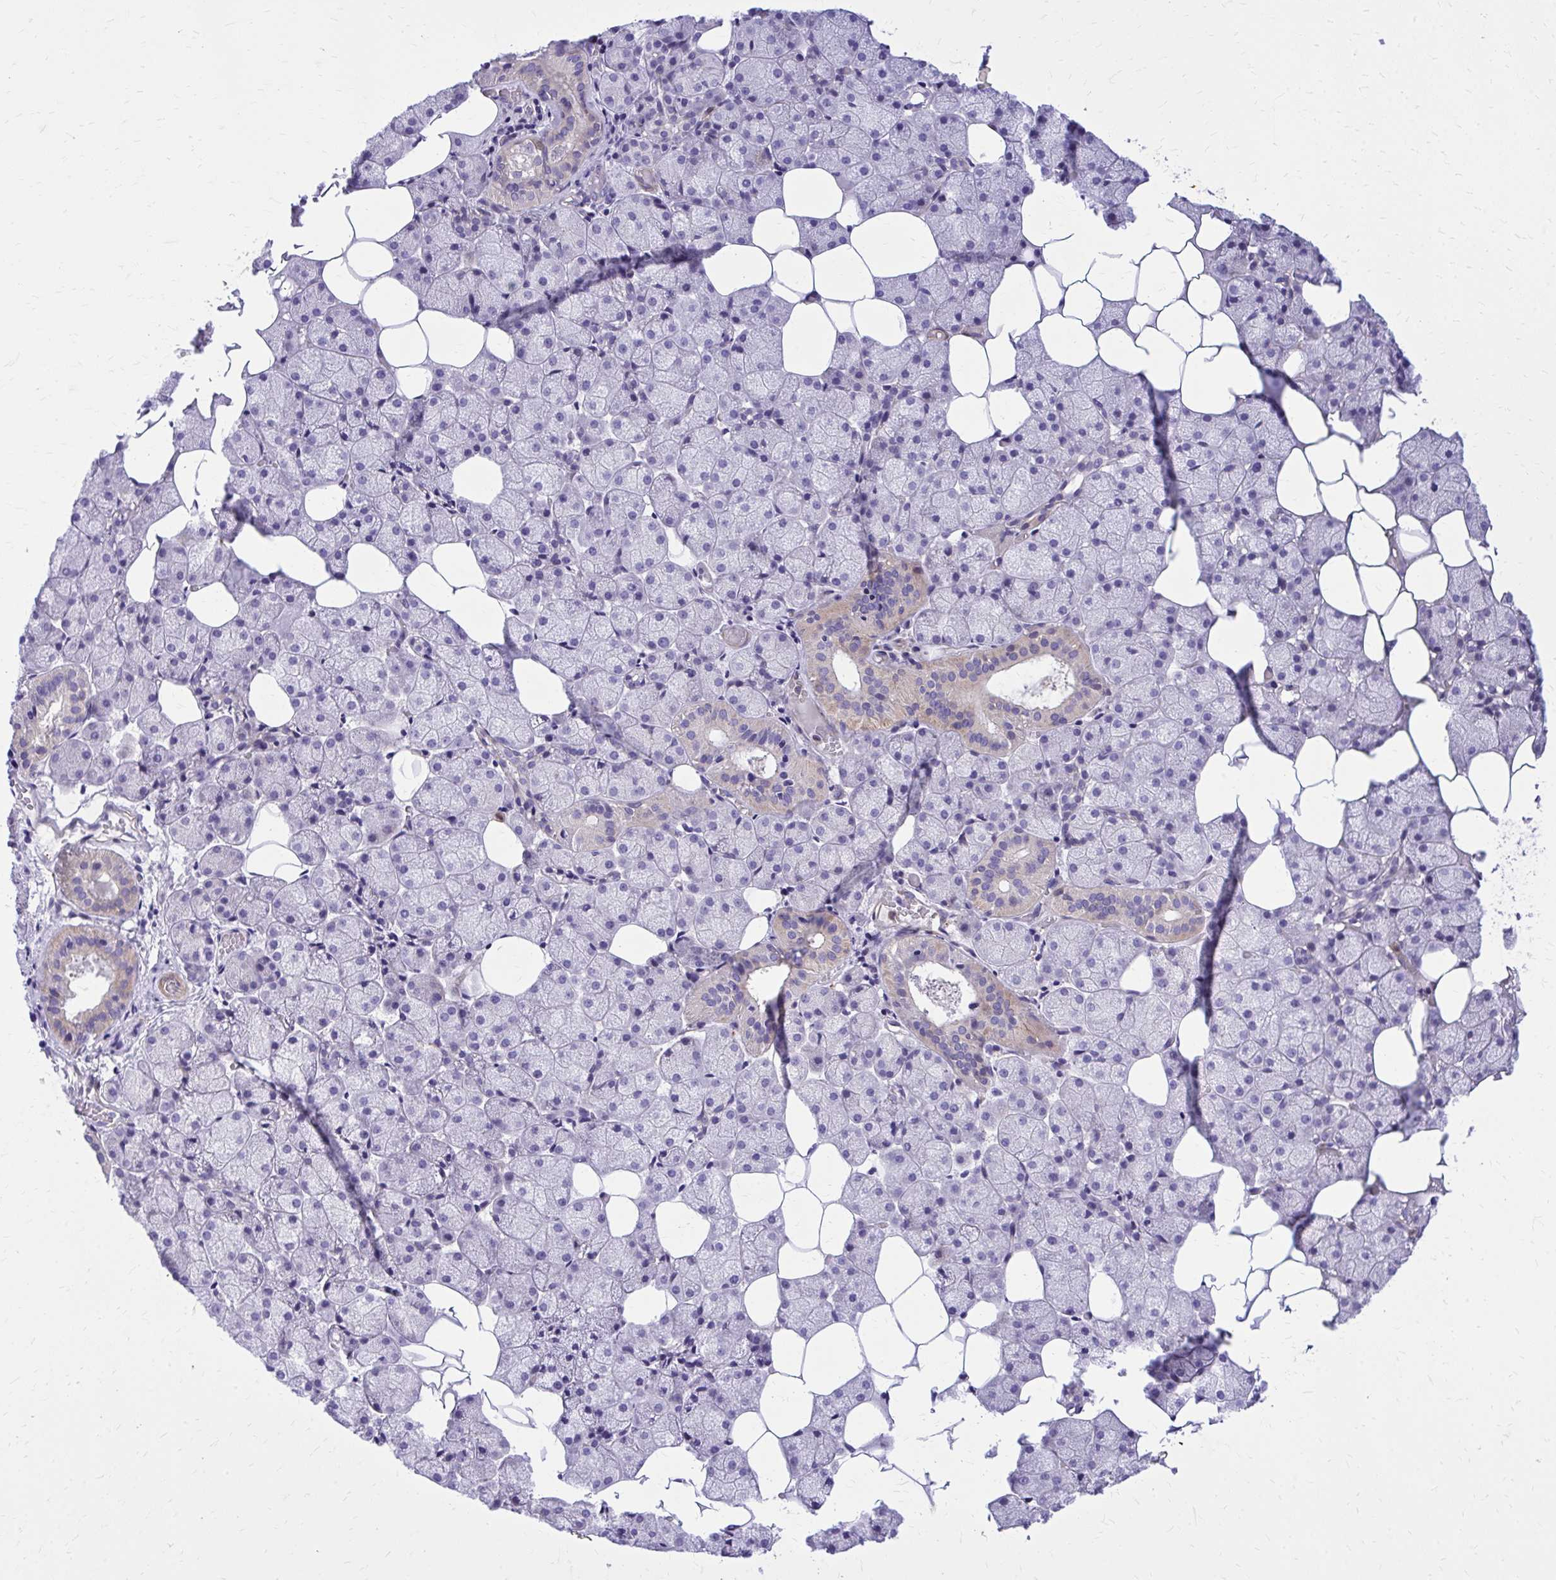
{"staining": {"intensity": "weak", "quantity": "<25%", "location": "cytoplasmic/membranous"}, "tissue": "salivary gland", "cell_type": "Glandular cells", "image_type": "normal", "snomed": [{"axis": "morphology", "description": "Normal tissue, NOS"}, {"axis": "topography", "description": "Salivary gland"}], "caption": "The IHC histopathology image has no significant expression in glandular cells of salivary gland.", "gene": "ADAMTSL1", "patient": {"sex": "male", "age": 38}}